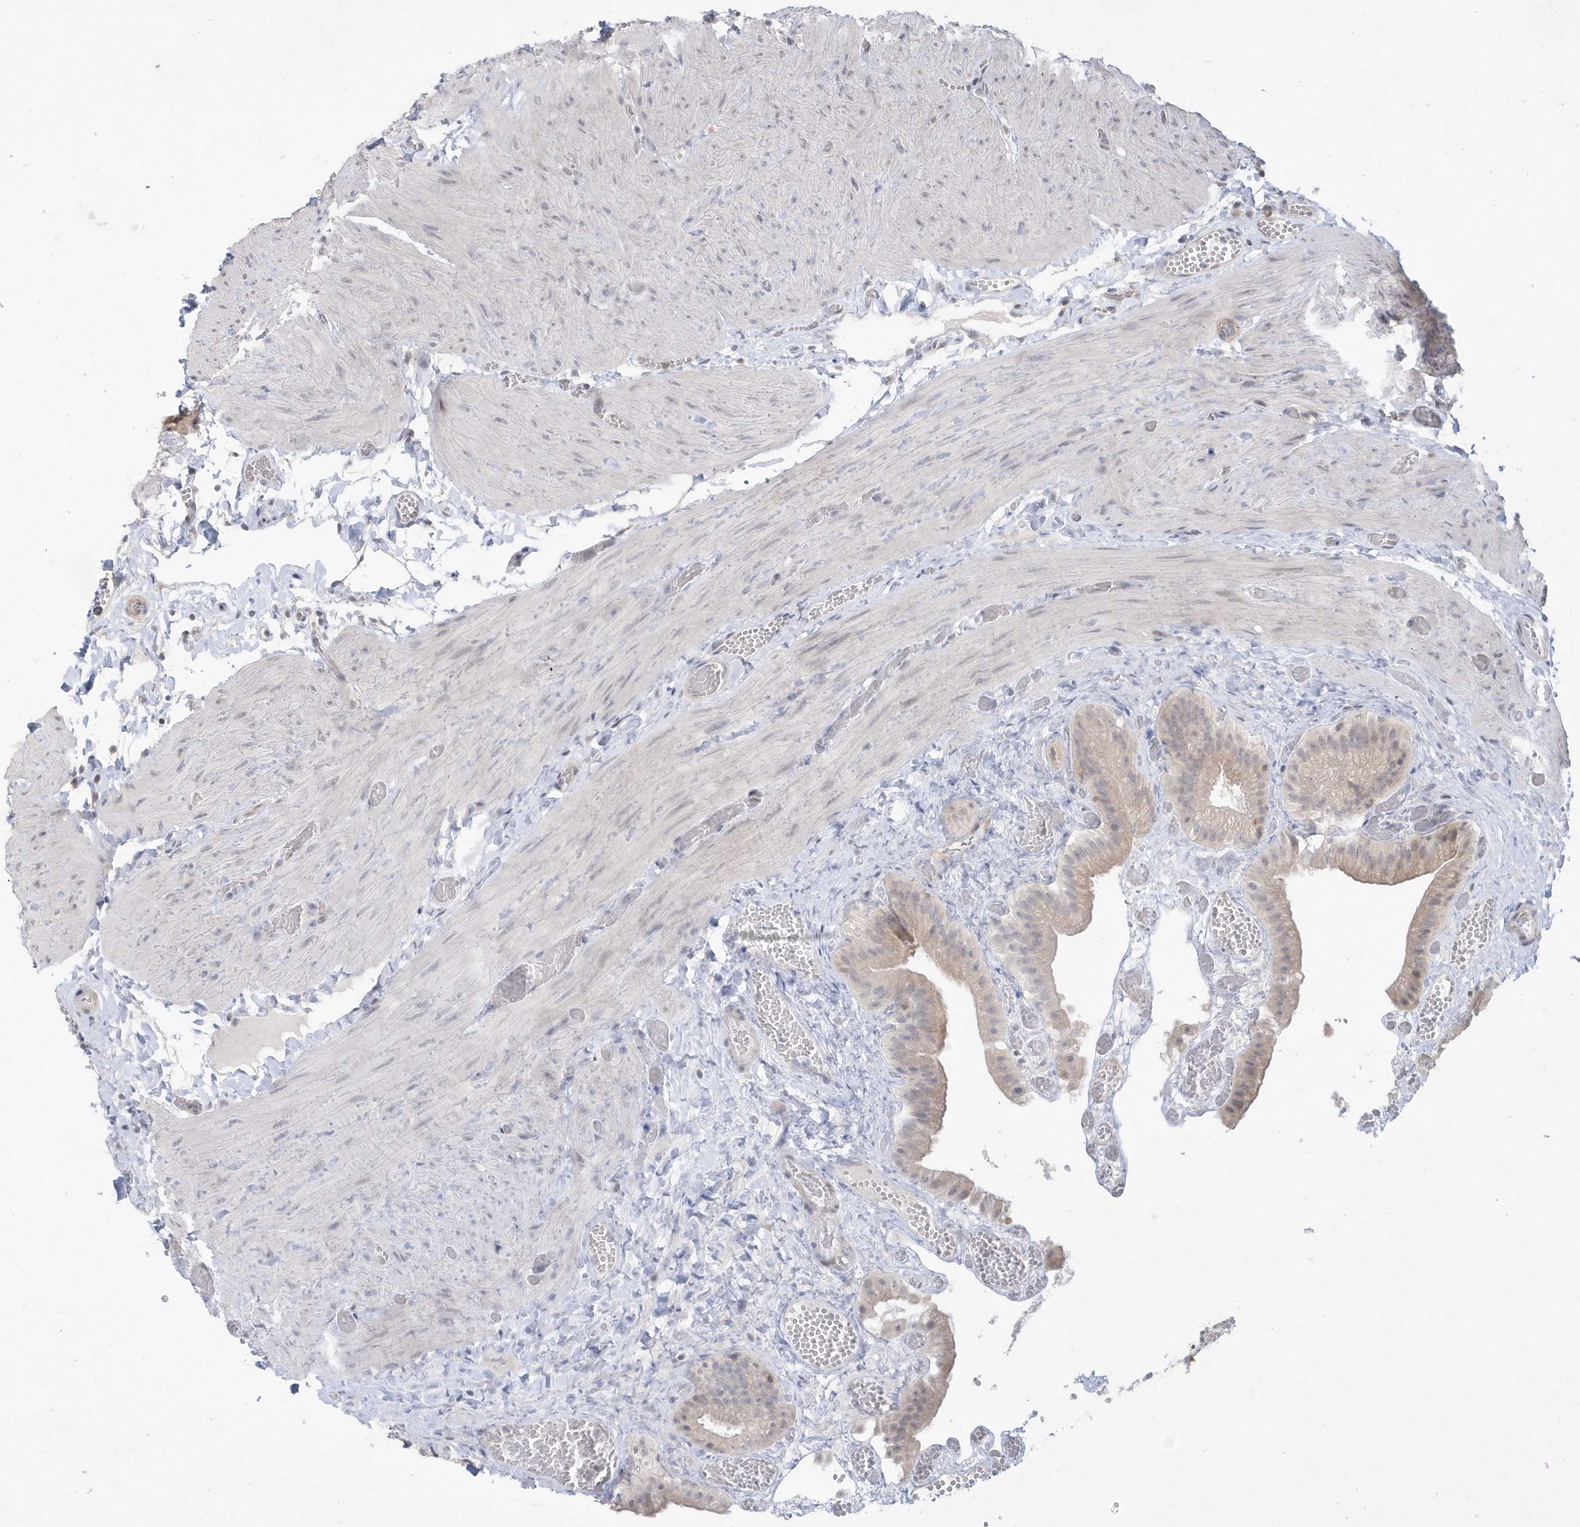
{"staining": {"intensity": "weak", "quantity": "25%-75%", "location": "cytoplasmic/membranous"}, "tissue": "gallbladder", "cell_type": "Glandular cells", "image_type": "normal", "snomed": [{"axis": "morphology", "description": "Normal tissue, NOS"}, {"axis": "topography", "description": "Gallbladder"}], "caption": "Gallbladder stained with IHC demonstrates weak cytoplasmic/membranous staining in about 25%-75% of glandular cells.", "gene": "CRIP3", "patient": {"sex": "female", "age": 64}}